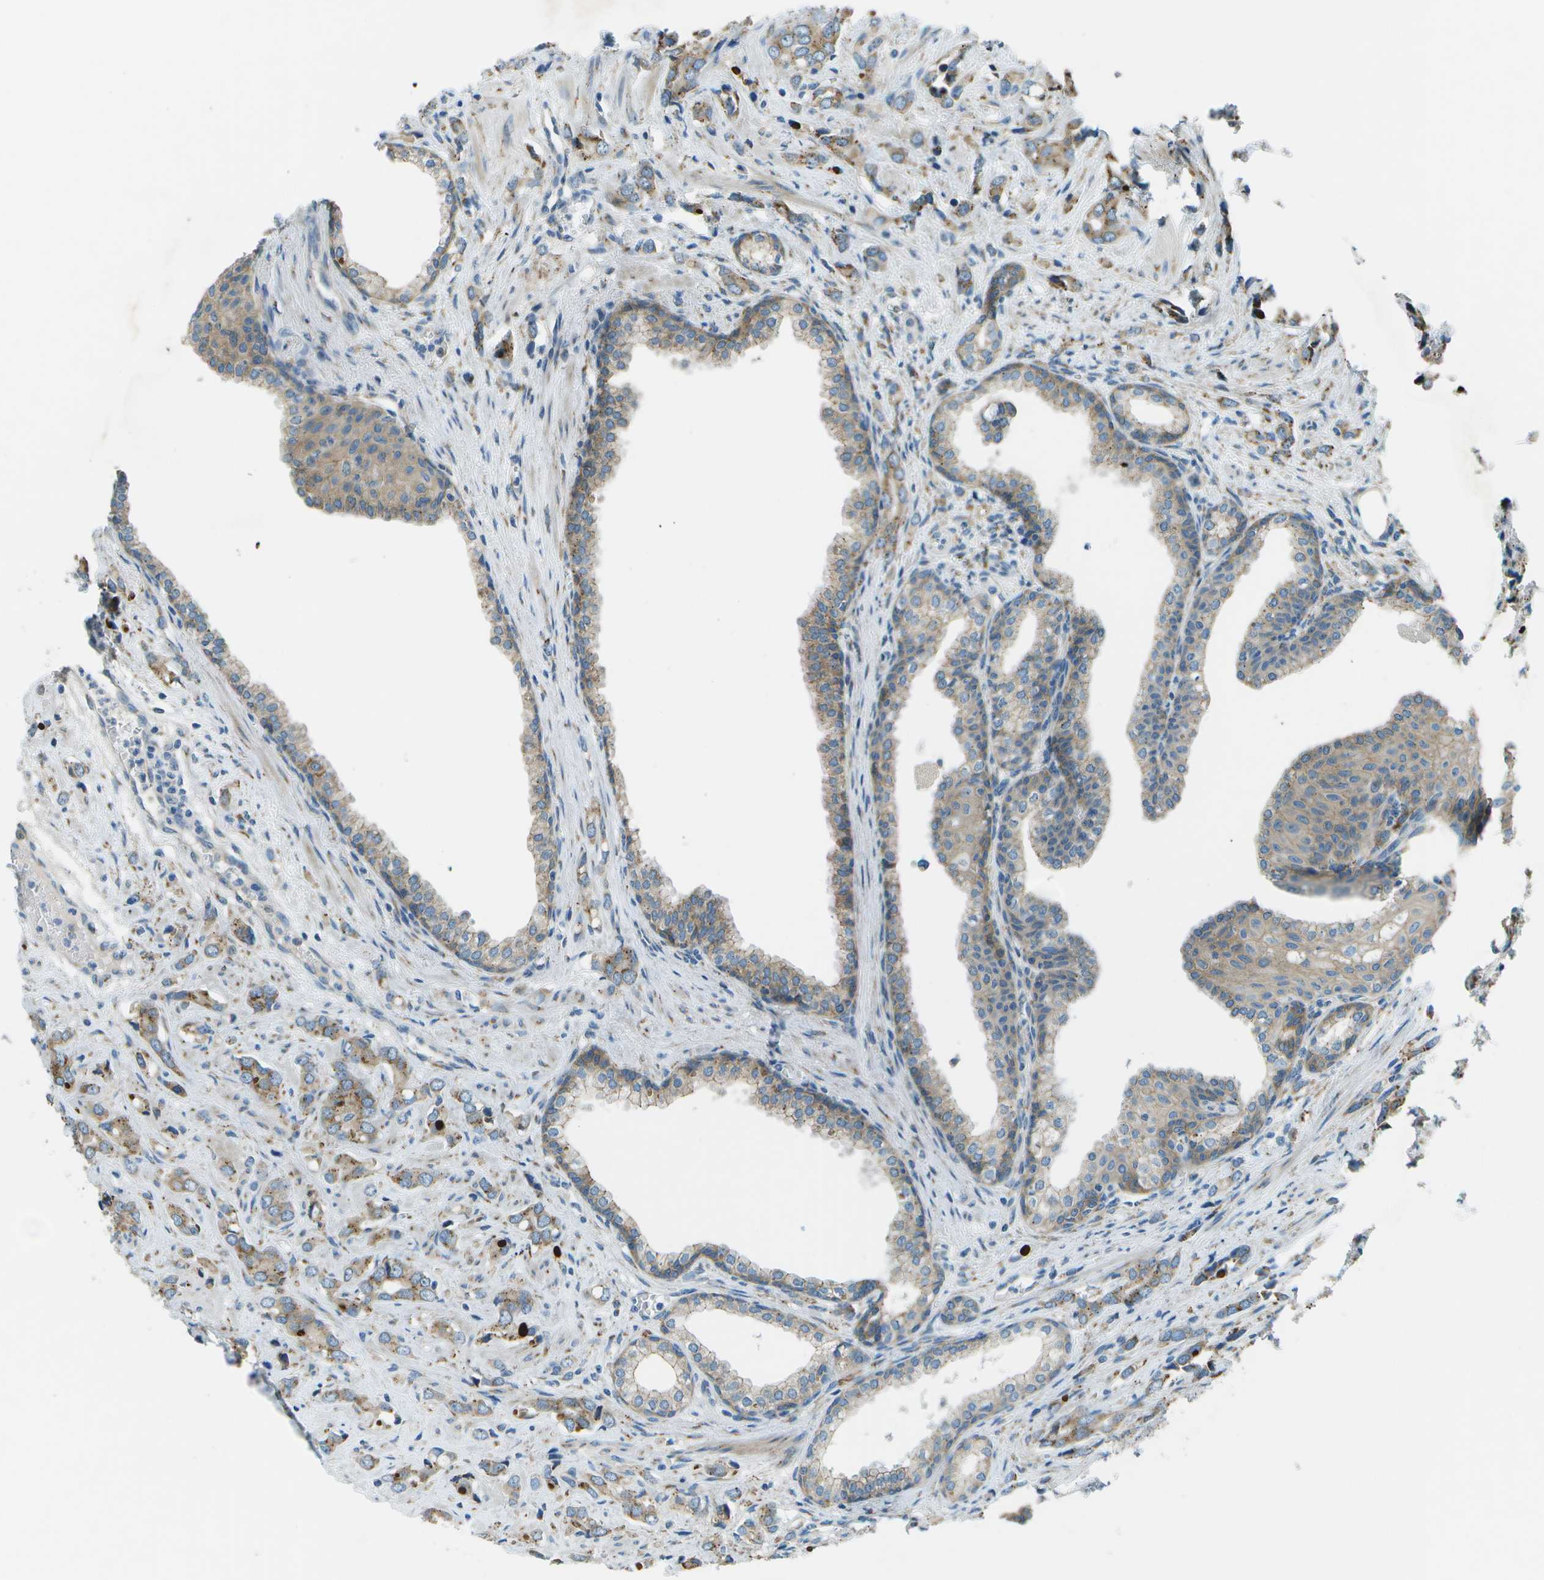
{"staining": {"intensity": "moderate", "quantity": ">75%", "location": "cytoplasmic/membranous"}, "tissue": "prostate cancer", "cell_type": "Tumor cells", "image_type": "cancer", "snomed": [{"axis": "morphology", "description": "Adenocarcinoma, High grade"}, {"axis": "topography", "description": "Prostate"}], "caption": "High-grade adenocarcinoma (prostate) stained with DAB immunohistochemistry shows medium levels of moderate cytoplasmic/membranous staining in approximately >75% of tumor cells.", "gene": "KCTD3", "patient": {"sex": "male", "age": 52}}